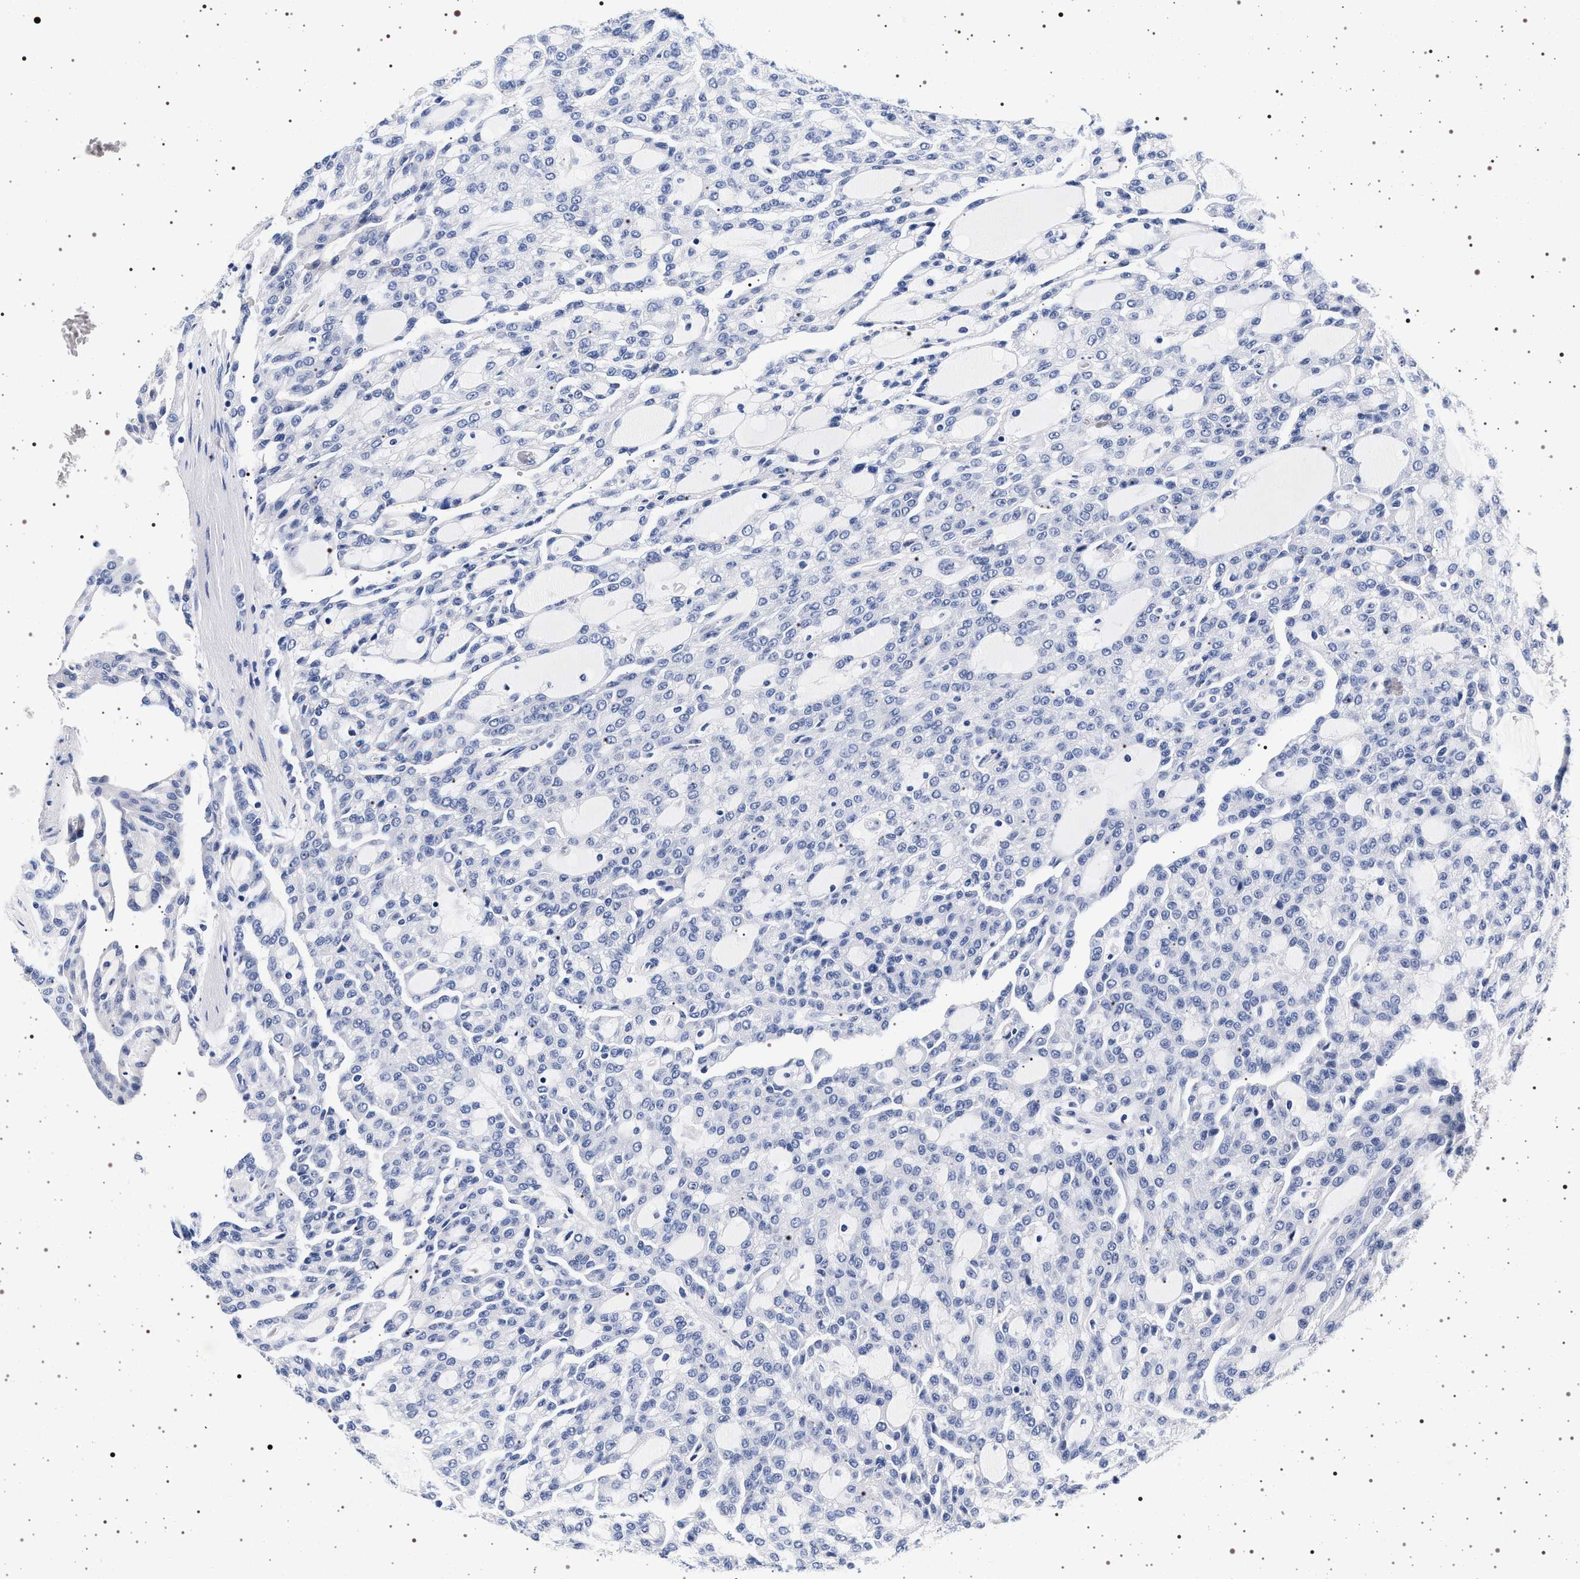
{"staining": {"intensity": "negative", "quantity": "none", "location": "none"}, "tissue": "renal cancer", "cell_type": "Tumor cells", "image_type": "cancer", "snomed": [{"axis": "morphology", "description": "Adenocarcinoma, NOS"}, {"axis": "topography", "description": "Kidney"}], "caption": "A histopathology image of human adenocarcinoma (renal) is negative for staining in tumor cells.", "gene": "MAPK10", "patient": {"sex": "male", "age": 63}}